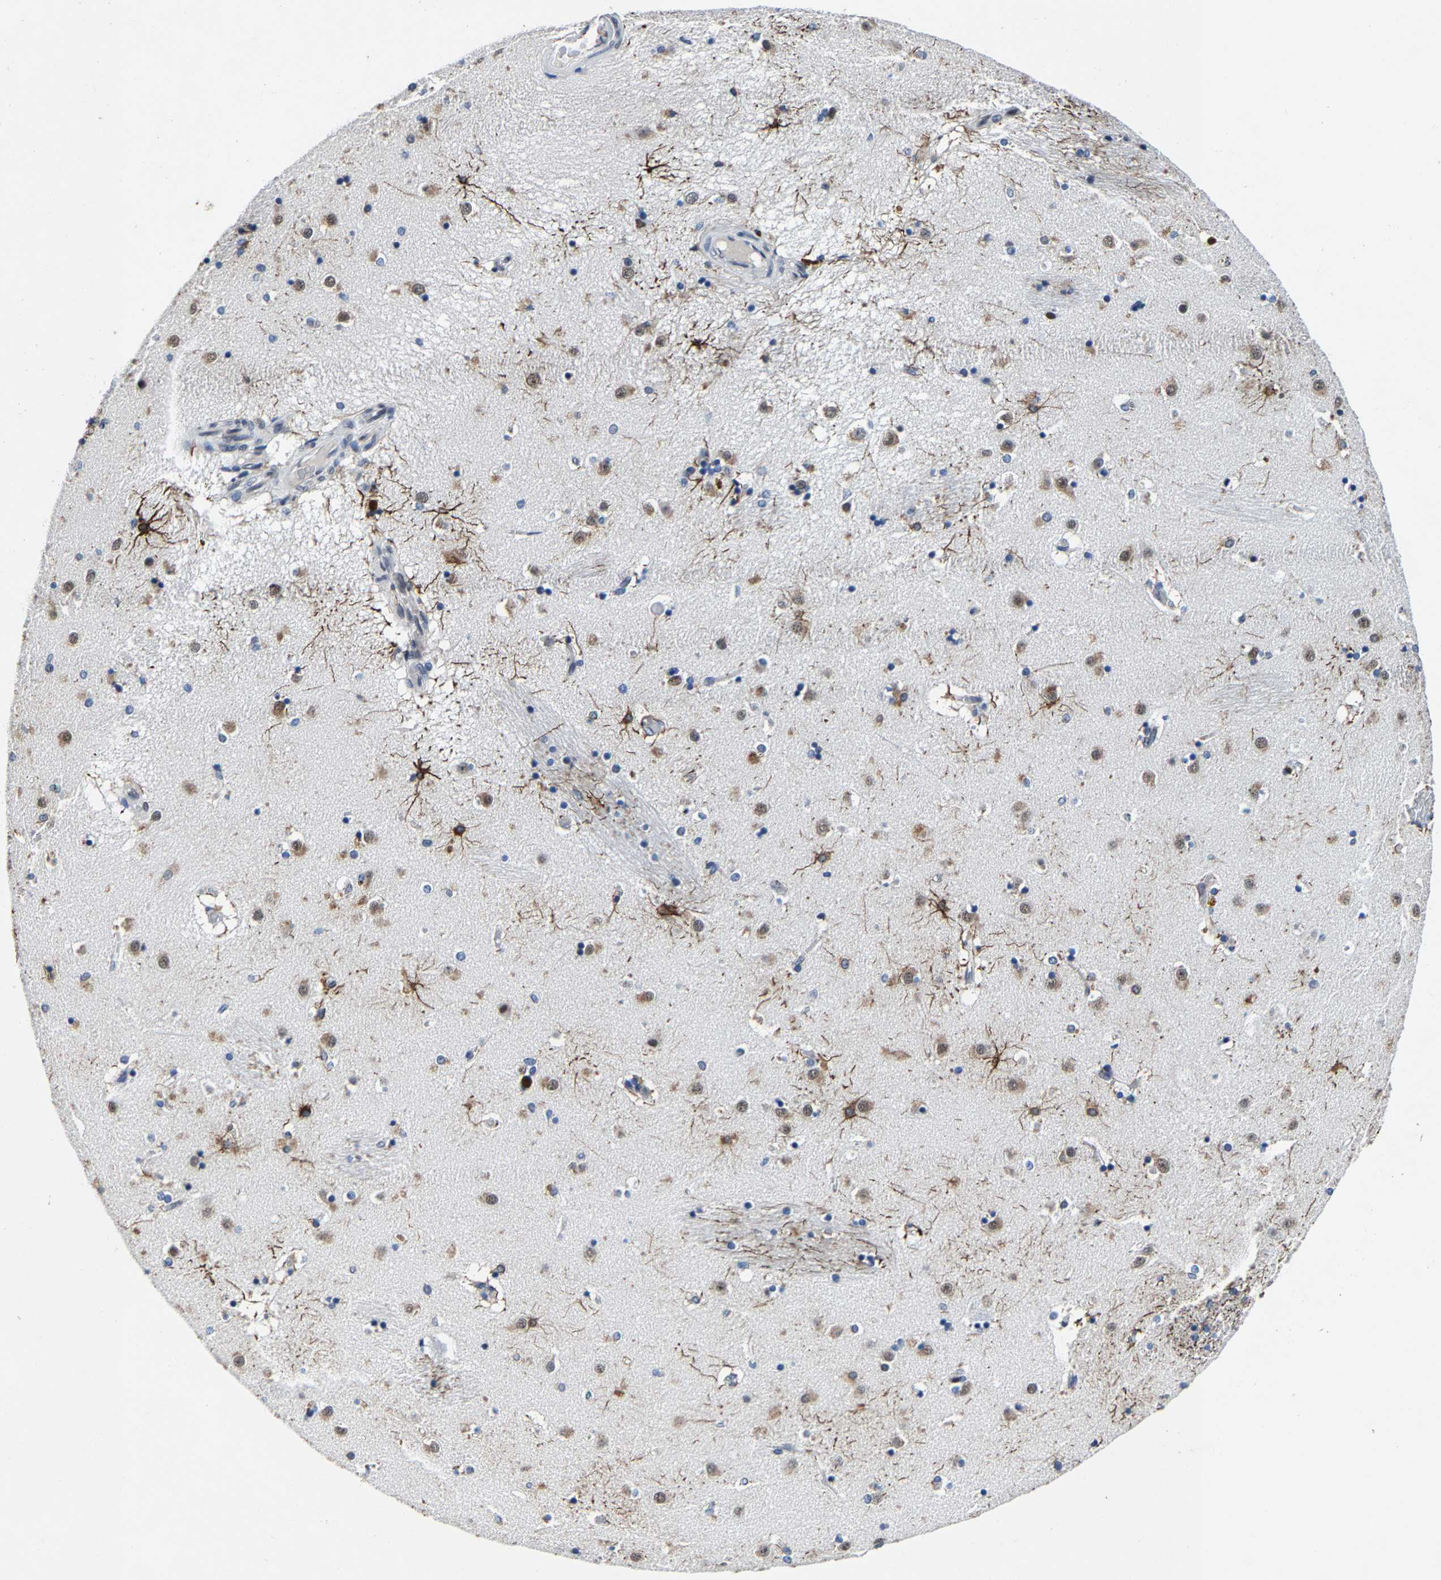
{"staining": {"intensity": "moderate", "quantity": "25%-75%", "location": "cytoplasmic/membranous,nuclear"}, "tissue": "caudate", "cell_type": "Glial cells", "image_type": "normal", "snomed": [{"axis": "morphology", "description": "Normal tissue, NOS"}, {"axis": "topography", "description": "Lateral ventricle wall"}], "caption": "A high-resolution micrograph shows immunohistochemistry (IHC) staining of benign caudate, which exhibits moderate cytoplasmic/membranous,nuclear staining in about 25%-75% of glial cells. The protein is stained brown, and the nuclei are stained in blue (DAB (3,3'-diaminobenzidine) IHC with brightfield microscopy, high magnification).", "gene": "UBN2", "patient": {"sex": "male", "age": 70}}